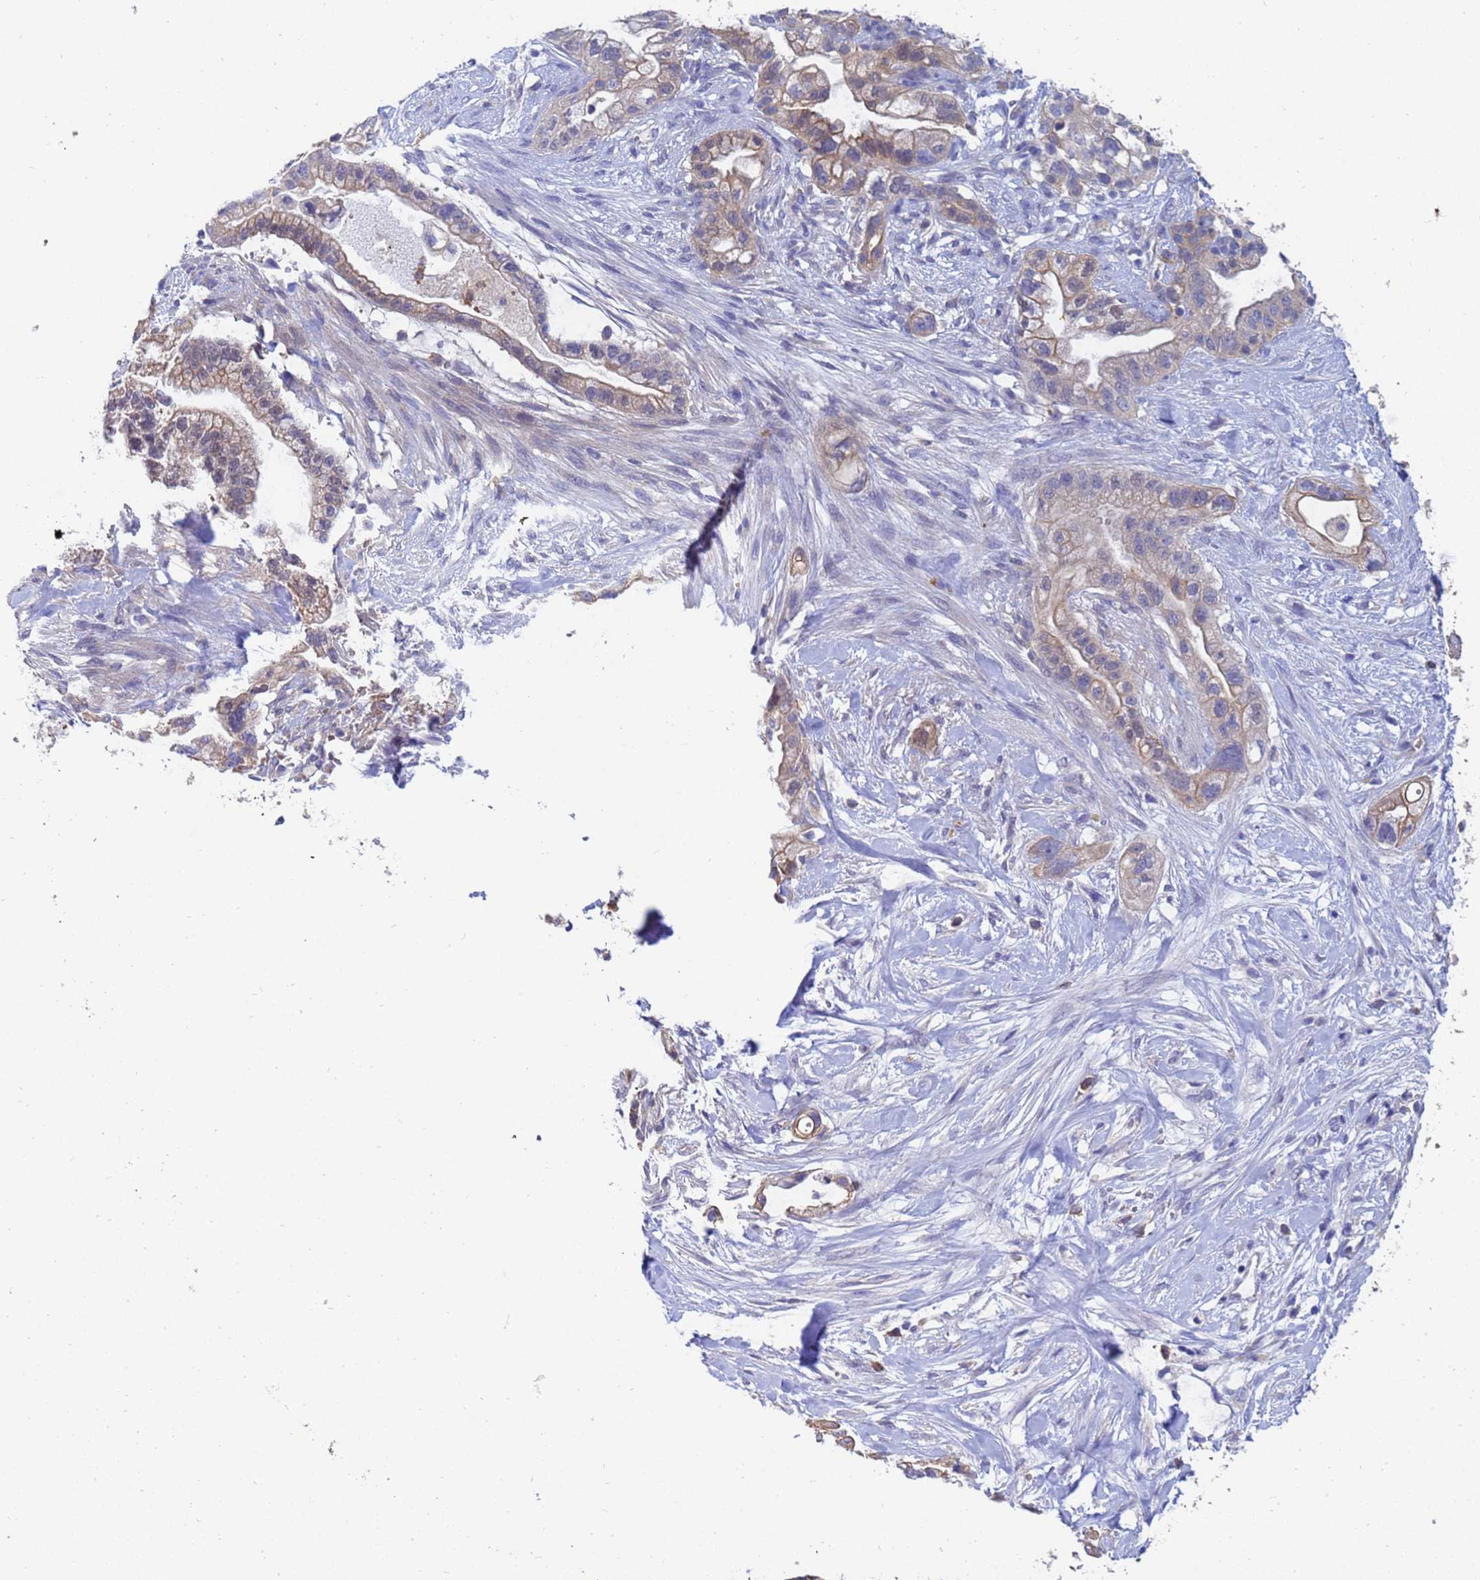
{"staining": {"intensity": "moderate", "quantity": "25%-75%", "location": "cytoplasmic/membranous"}, "tissue": "pancreatic cancer", "cell_type": "Tumor cells", "image_type": "cancer", "snomed": [{"axis": "morphology", "description": "Adenocarcinoma, NOS"}, {"axis": "topography", "description": "Pancreas"}], "caption": "Immunohistochemistry (IHC) of pancreatic cancer (adenocarcinoma) demonstrates medium levels of moderate cytoplasmic/membranous positivity in about 25%-75% of tumor cells.", "gene": "TTLL11", "patient": {"sex": "male", "age": 44}}